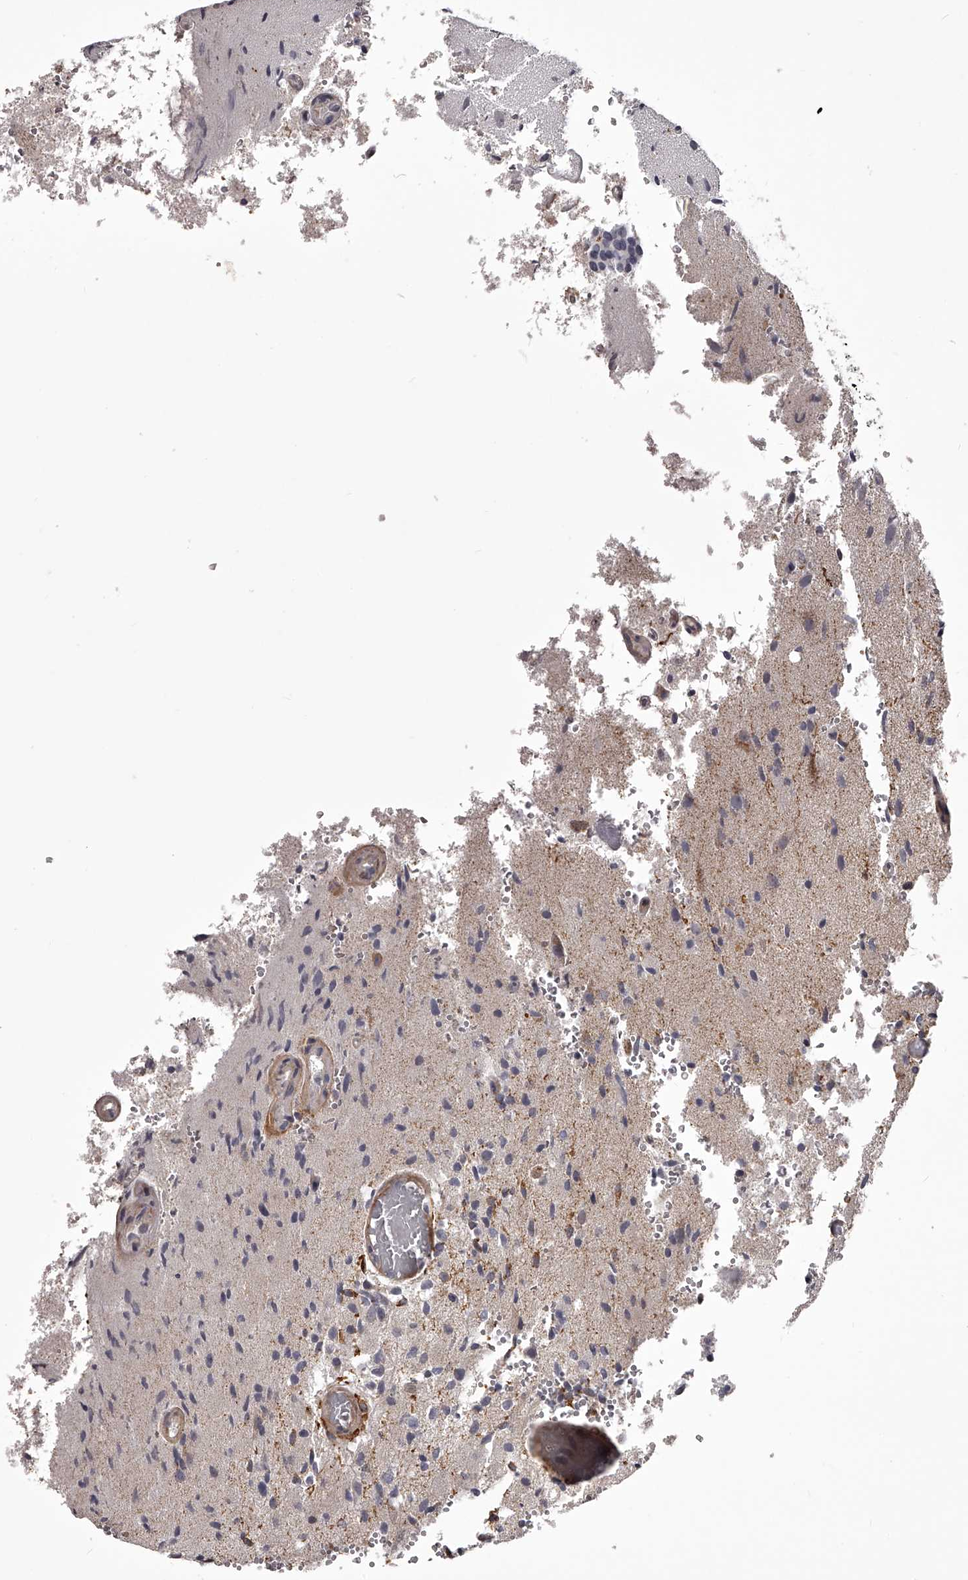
{"staining": {"intensity": "negative", "quantity": "none", "location": "none"}, "tissue": "glioma", "cell_type": "Tumor cells", "image_type": "cancer", "snomed": [{"axis": "morphology", "description": "Normal tissue, NOS"}, {"axis": "morphology", "description": "Glioma, malignant, High grade"}, {"axis": "topography", "description": "Cerebral cortex"}], "caption": "Immunohistochemistry (IHC) image of human malignant glioma (high-grade) stained for a protein (brown), which displays no expression in tumor cells. The staining was performed using DAB (3,3'-diaminobenzidine) to visualize the protein expression in brown, while the nuclei were stained in blue with hematoxylin (Magnification: 20x).", "gene": "RRP36", "patient": {"sex": "male", "age": 77}}